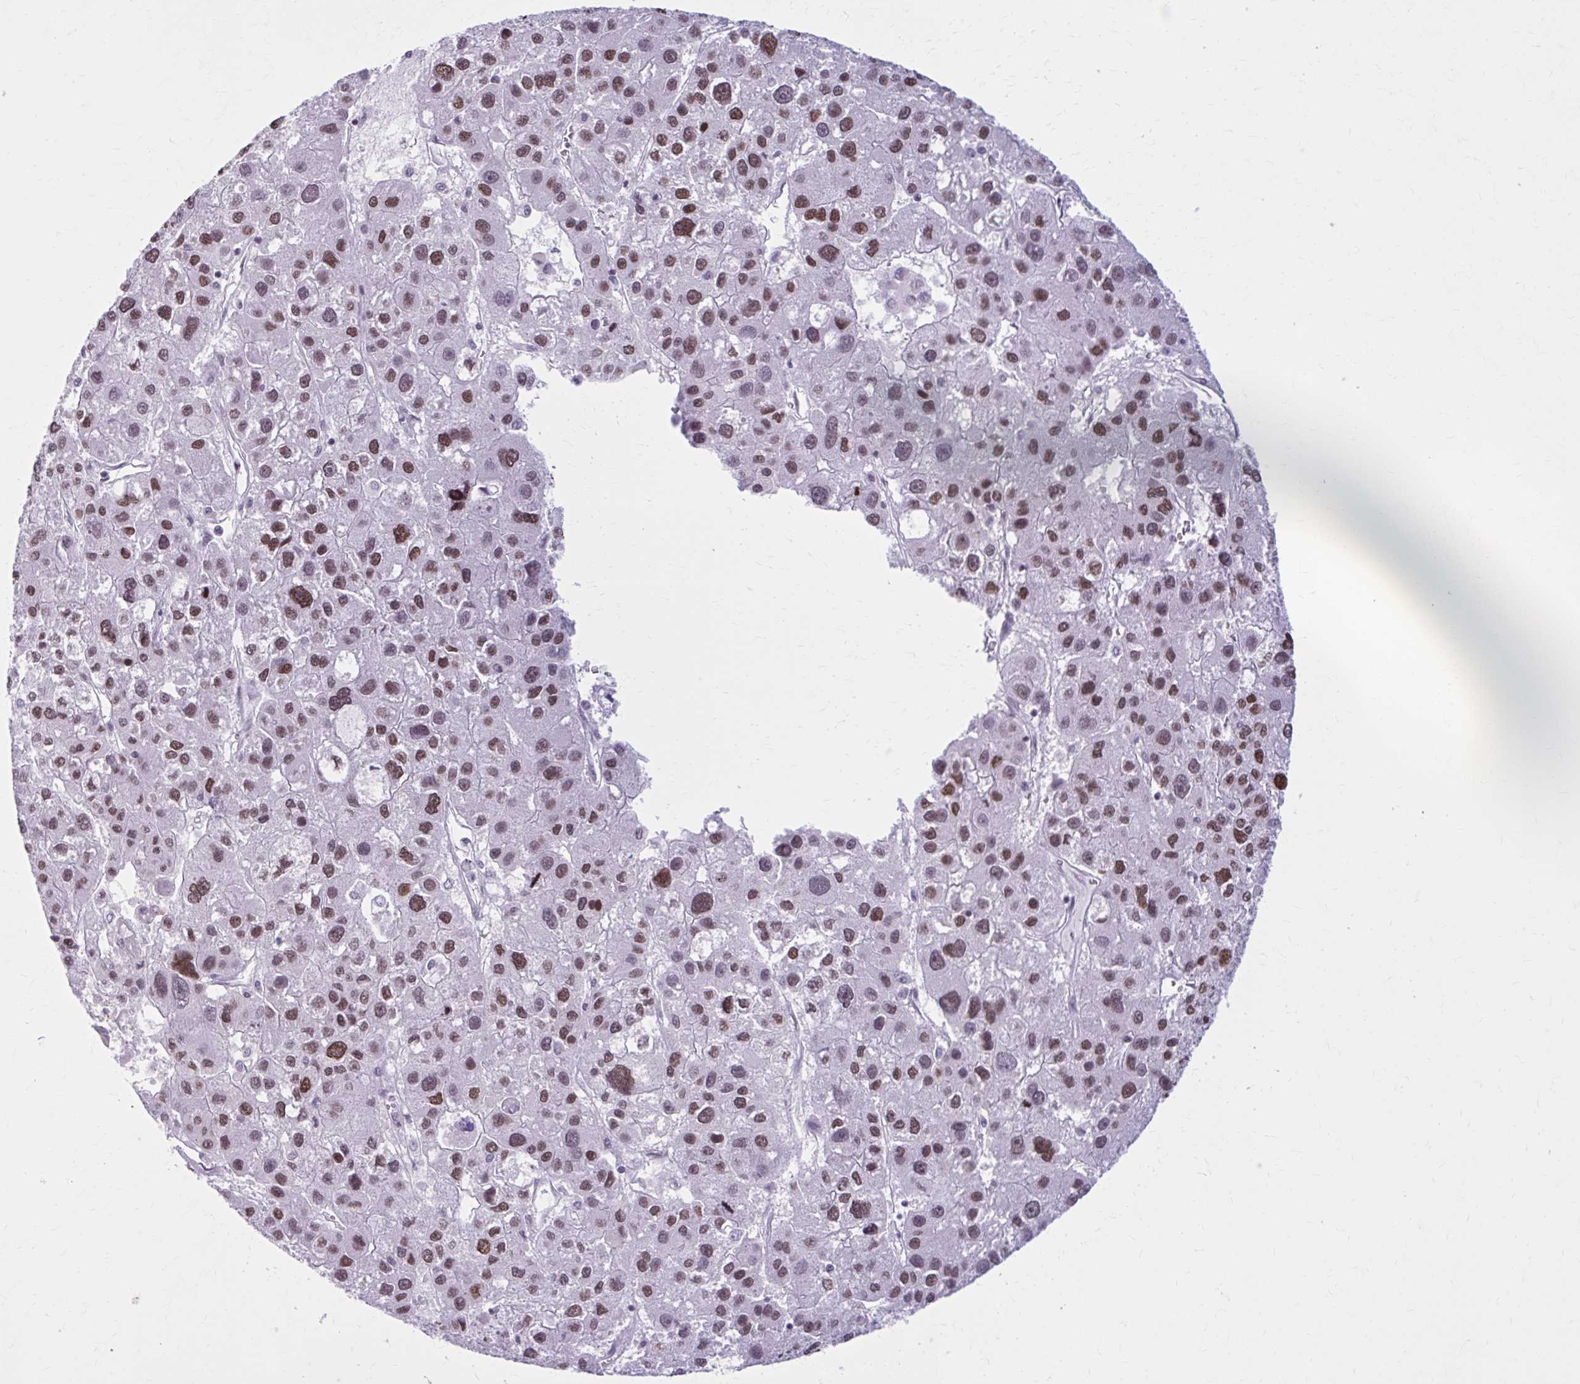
{"staining": {"intensity": "moderate", "quantity": ">75%", "location": "nuclear"}, "tissue": "liver cancer", "cell_type": "Tumor cells", "image_type": "cancer", "snomed": [{"axis": "morphology", "description": "Carcinoma, Hepatocellular, NOS"}, {"axis": "topography", "description": "Liver"}], "caption": "High-power microscopy captured an immunohistochemistry micrograph of hepatocellular carcinoma (liver), revealing moderate nuclear expression in approximately >75% of tumor cells. (DAB = brown stain, brightfield microscopy at high magnification).", "gene": "PABIR1", "patient": {"sex": "male", "age": 73}}